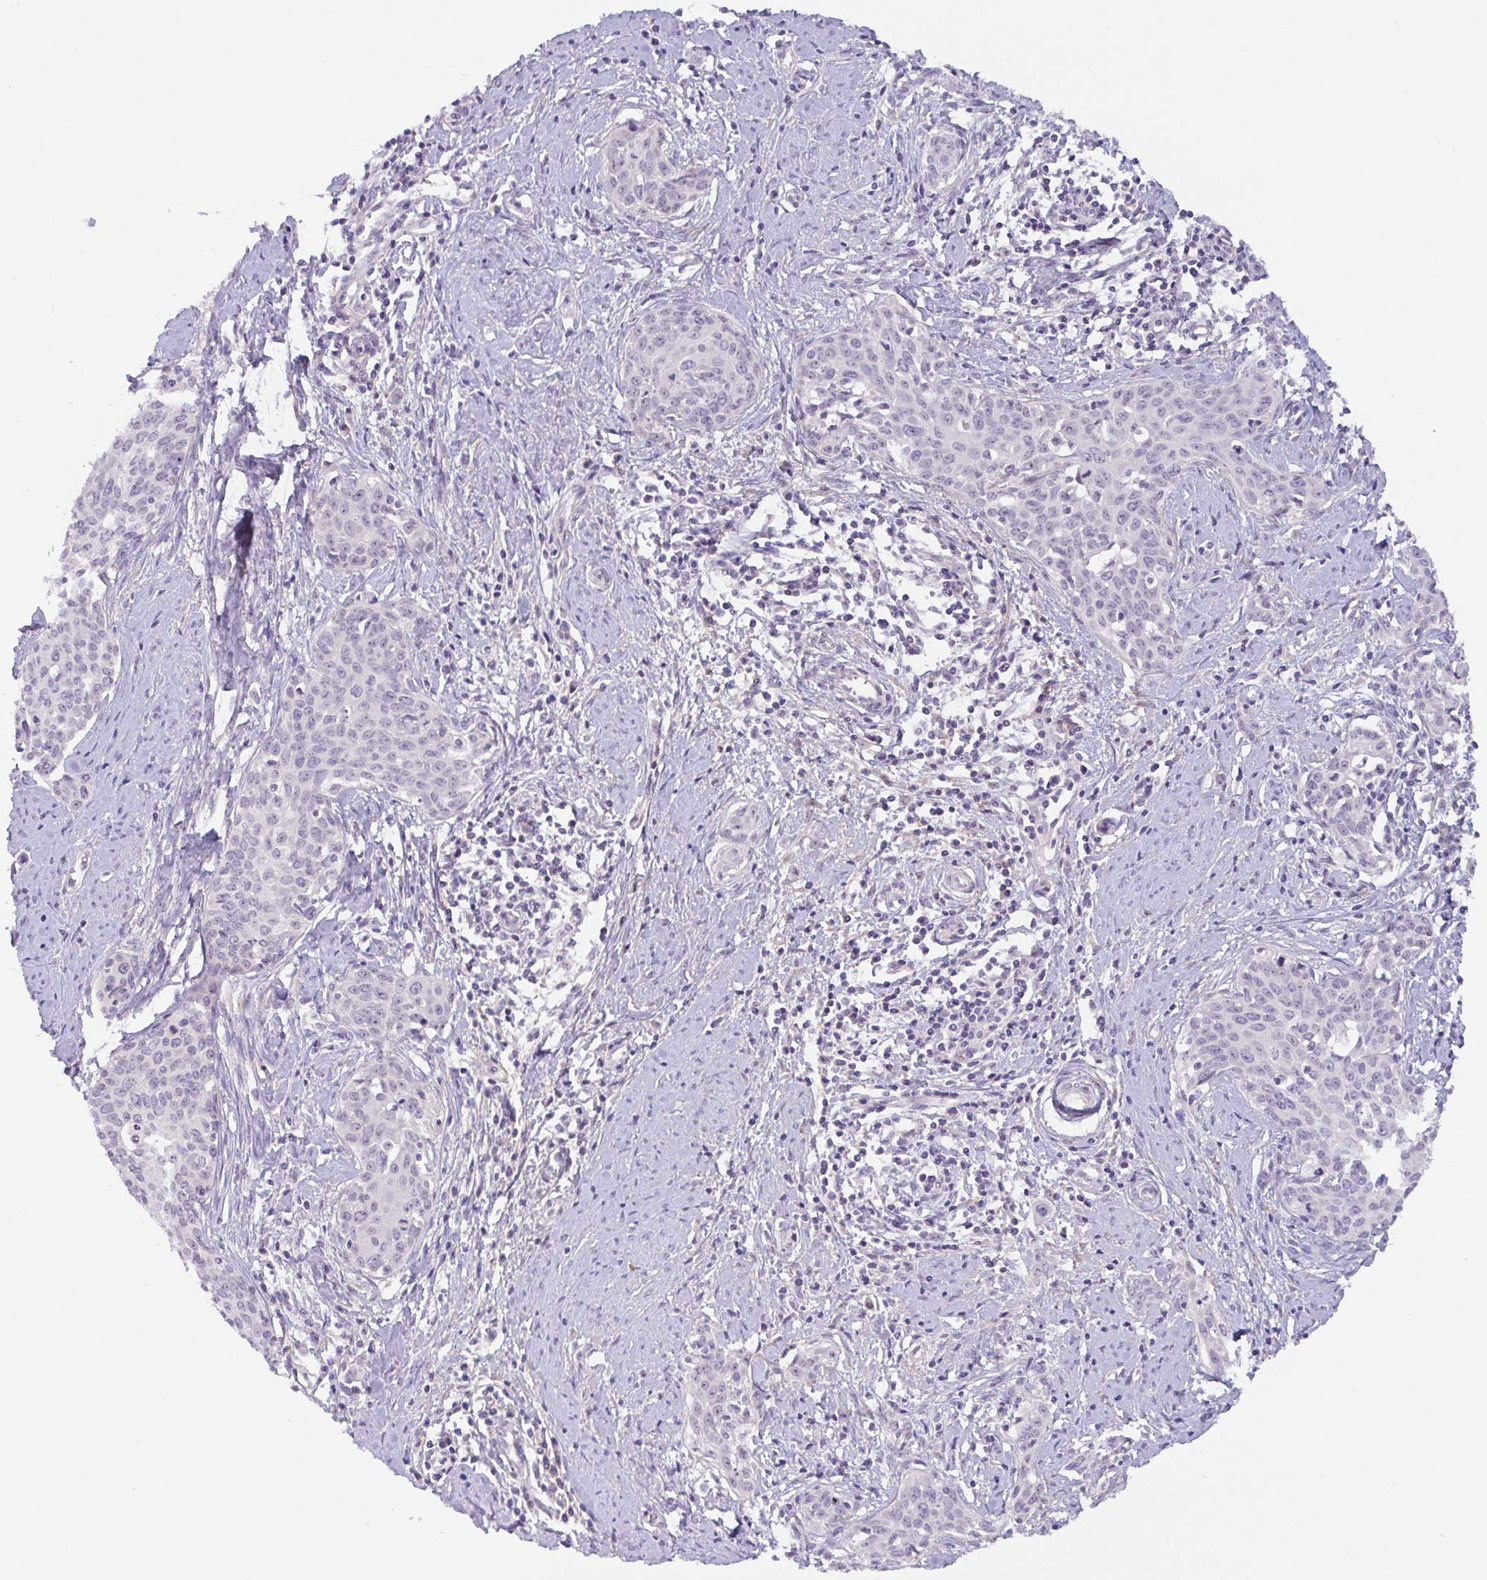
{"staining": {"intensity": "negative", "quantity": "none", "location": "none"}, "tissue": "cervical cancer", "cell_type": "Tumor cells", "image_type": "cancer", "snomed": [{"axis": "morphology", "description": "Squamous cell carcinoma, NOS"}, {"axis": "topography", "description": "Cervix"}], "caption": "The histopathology image reveals no significant staining in tumor cells of cervical cancer. (DAB immunohistochemistry (IHC), high magnification).", "gene": "MXRA8", "patient": {"sex": "female", "age": 46}}